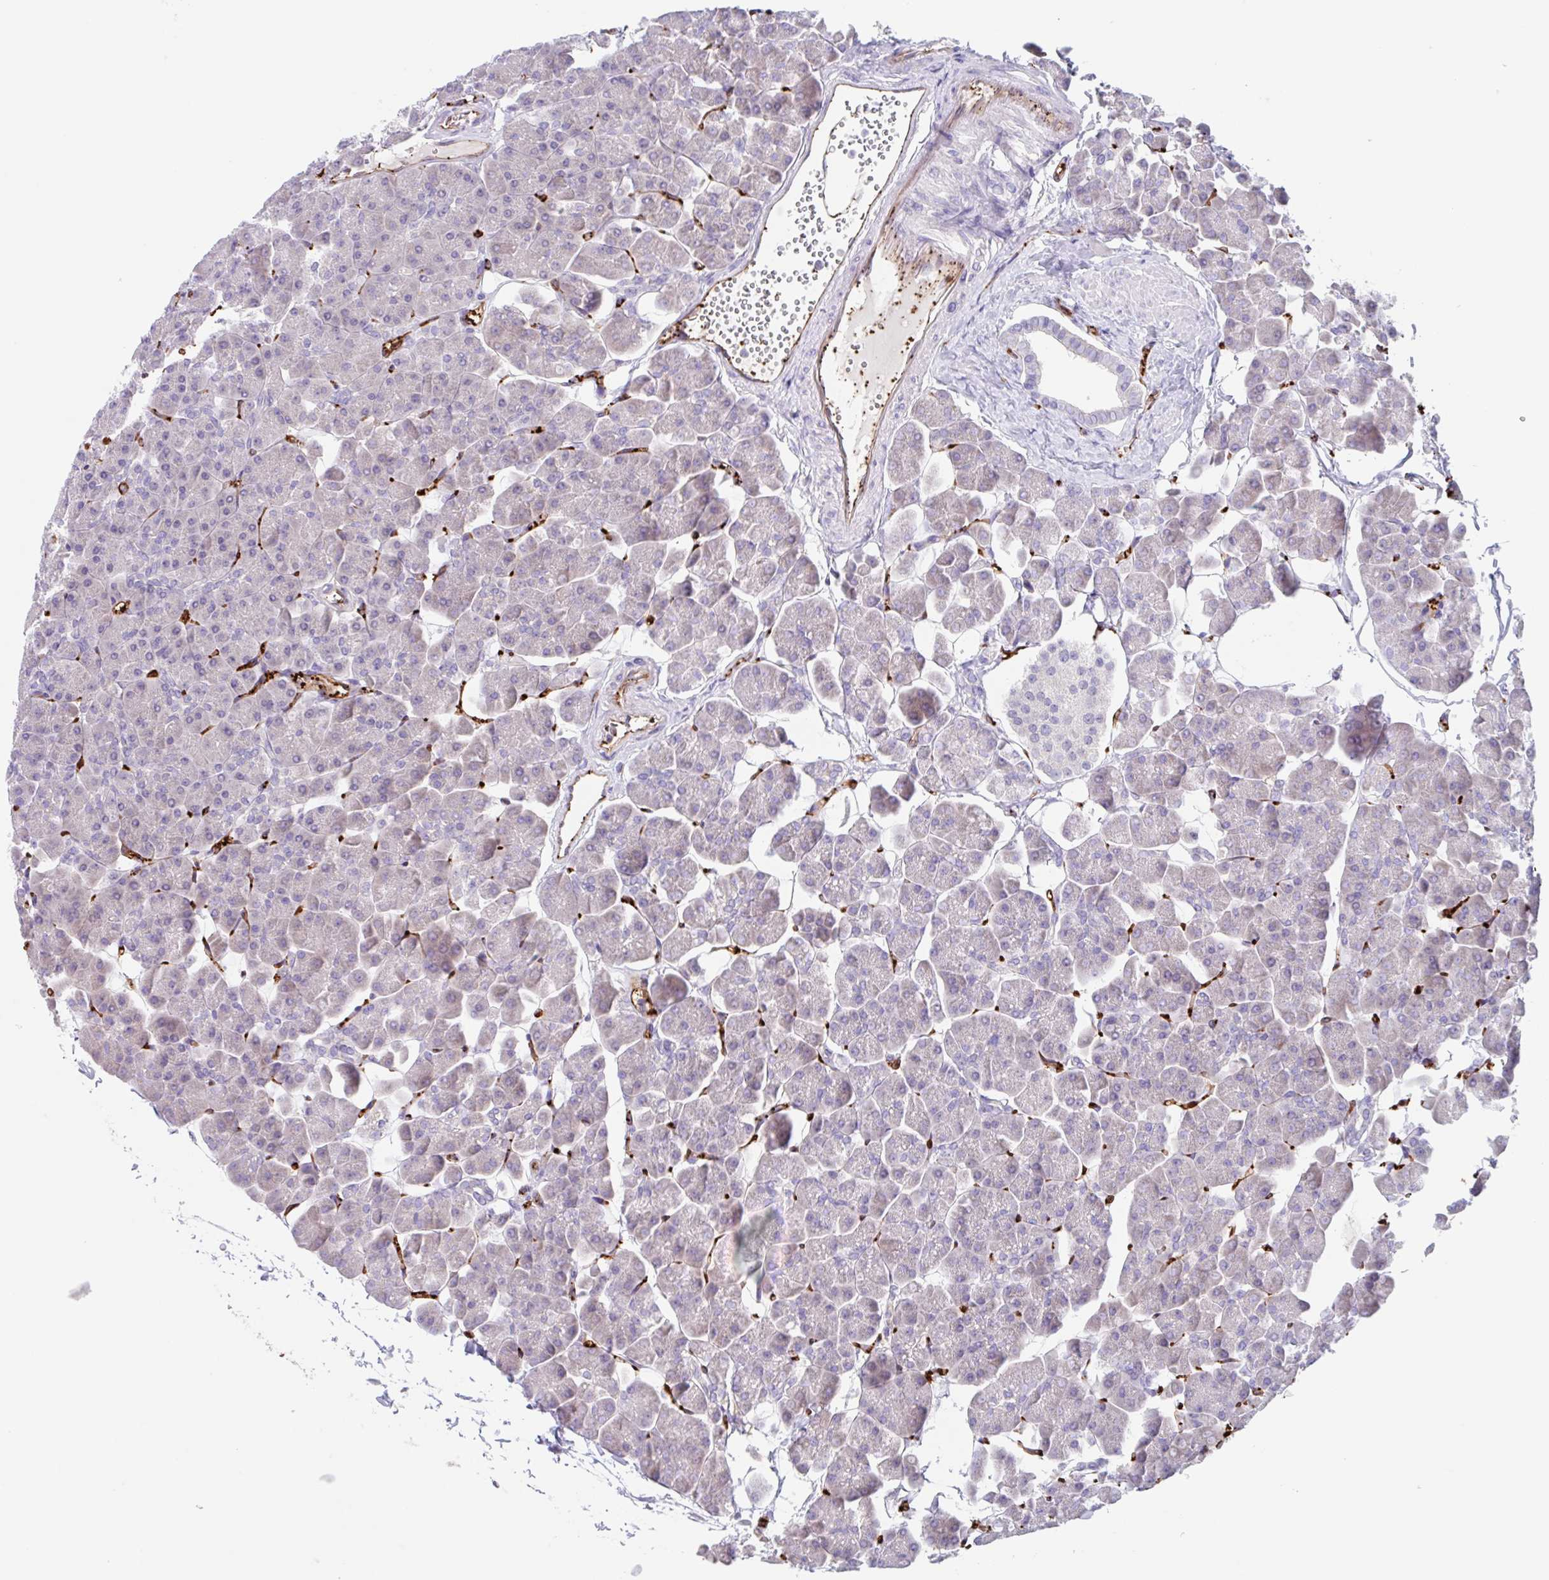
{"staining": {"intensity": "negative", "quantity": "none", "location": "none"}, "tissue": "pancreas", "cell_type": "Exocrine glandular cells", "image_type": "normal", "snomed": [{"axis": "morphology", "description": "Normal tissue, NOS"}, {"axis": "topography", "description": "Pancreas"}, {"axis": "topography", "description": "Peripheral nerve tissue"}], "caption": "IHC of normal pancreas shows no positivity in exocrine glandular cells.", "gene": "EHD4", "patient": {"sex": "male", "age": 54}}